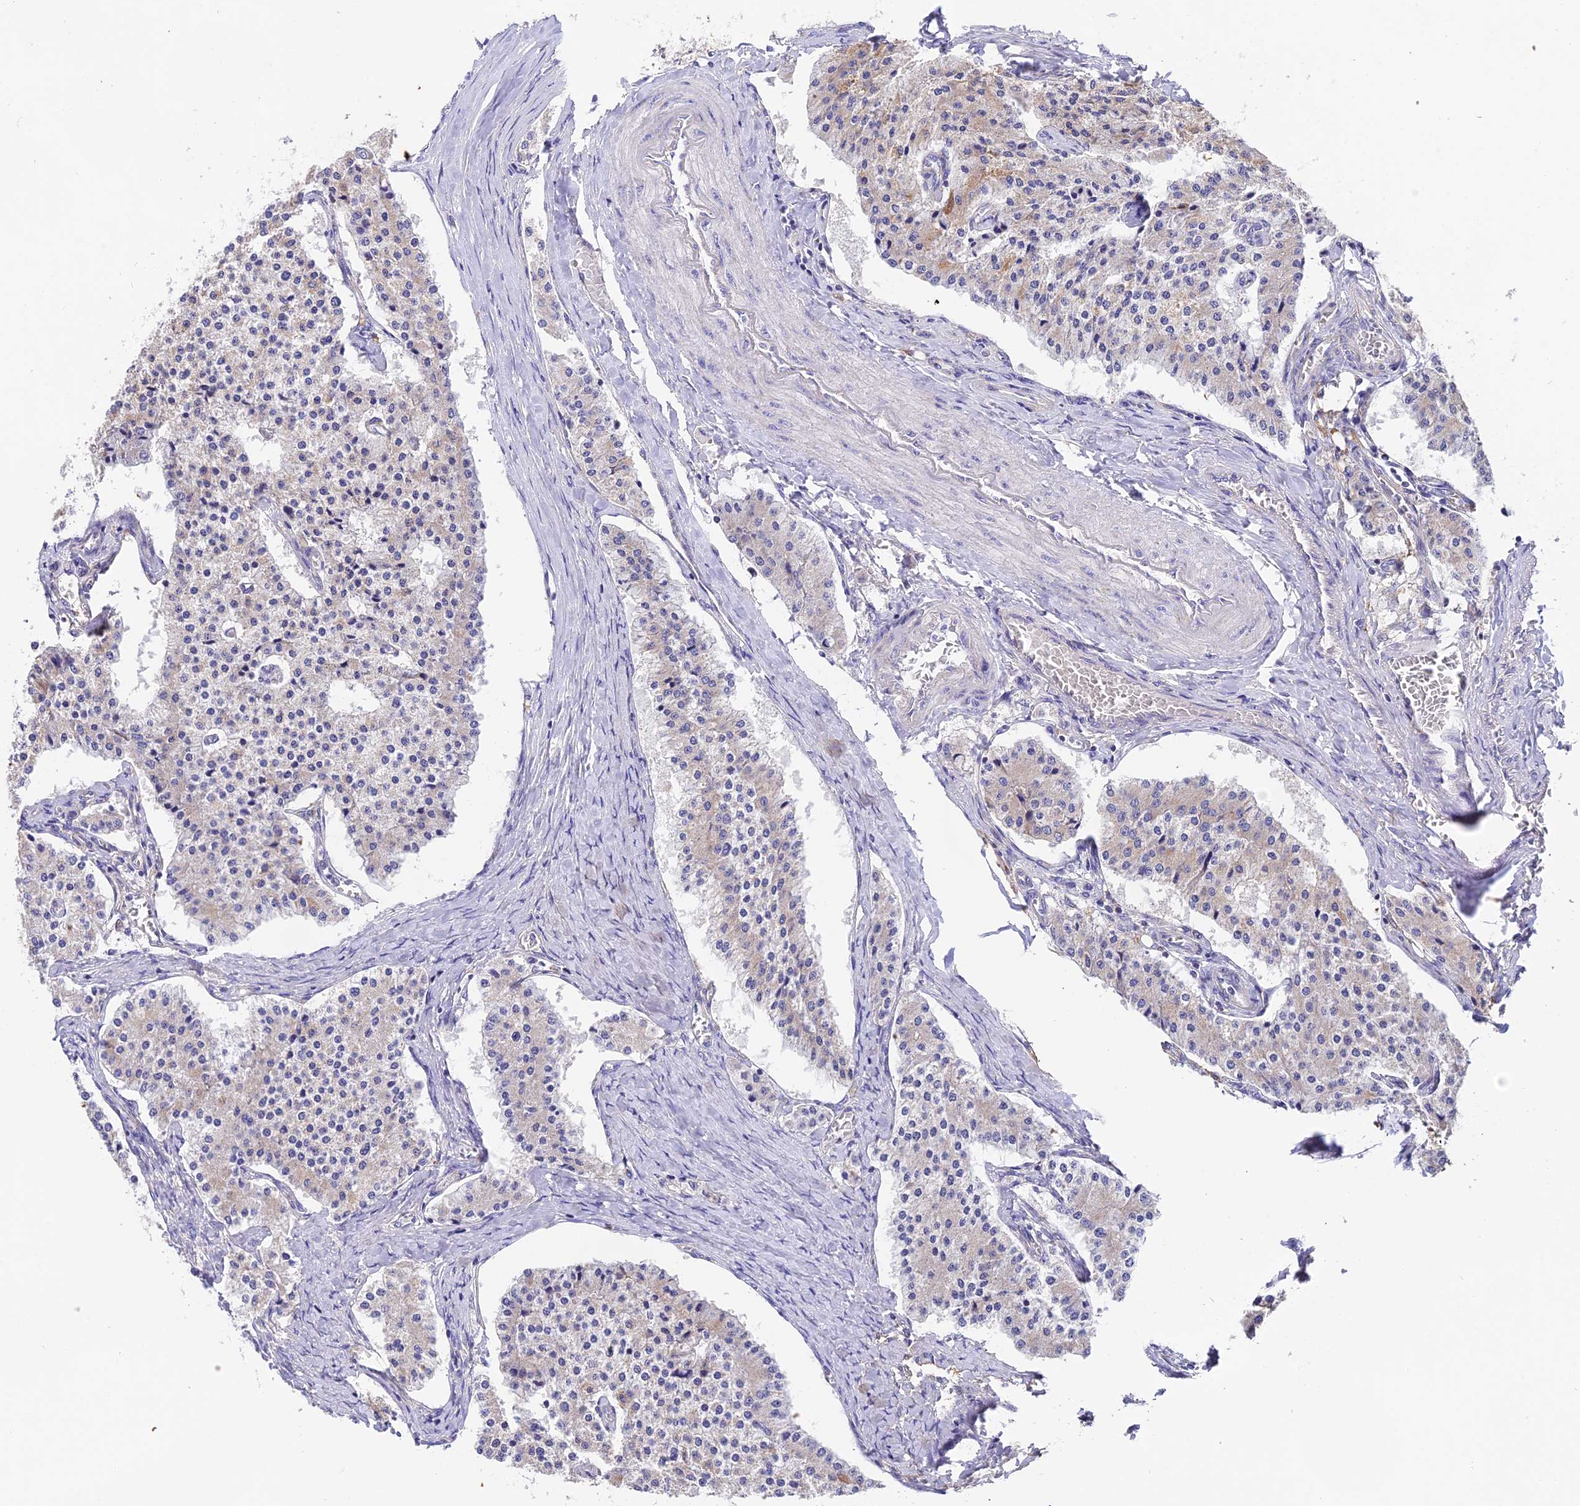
{"staining": {"intensity": "negative", "quantity": "none", "location": "none"}, "tissue": "carcinoid", "cell_type": "Tumor cells", "image_type": "cancer", "snomed": [{"axis": "morphology", "description": "Carcinoid, malignant, NOS"}, {"axis": "topography", "description": "Colon"}], "caption": "A high-resolution image shows IHC staining of carcinoid, which shows no significant staining in tumor cells.", "gene": "PPP2R2C", "patient": {"sex": "female", "age": 52}}